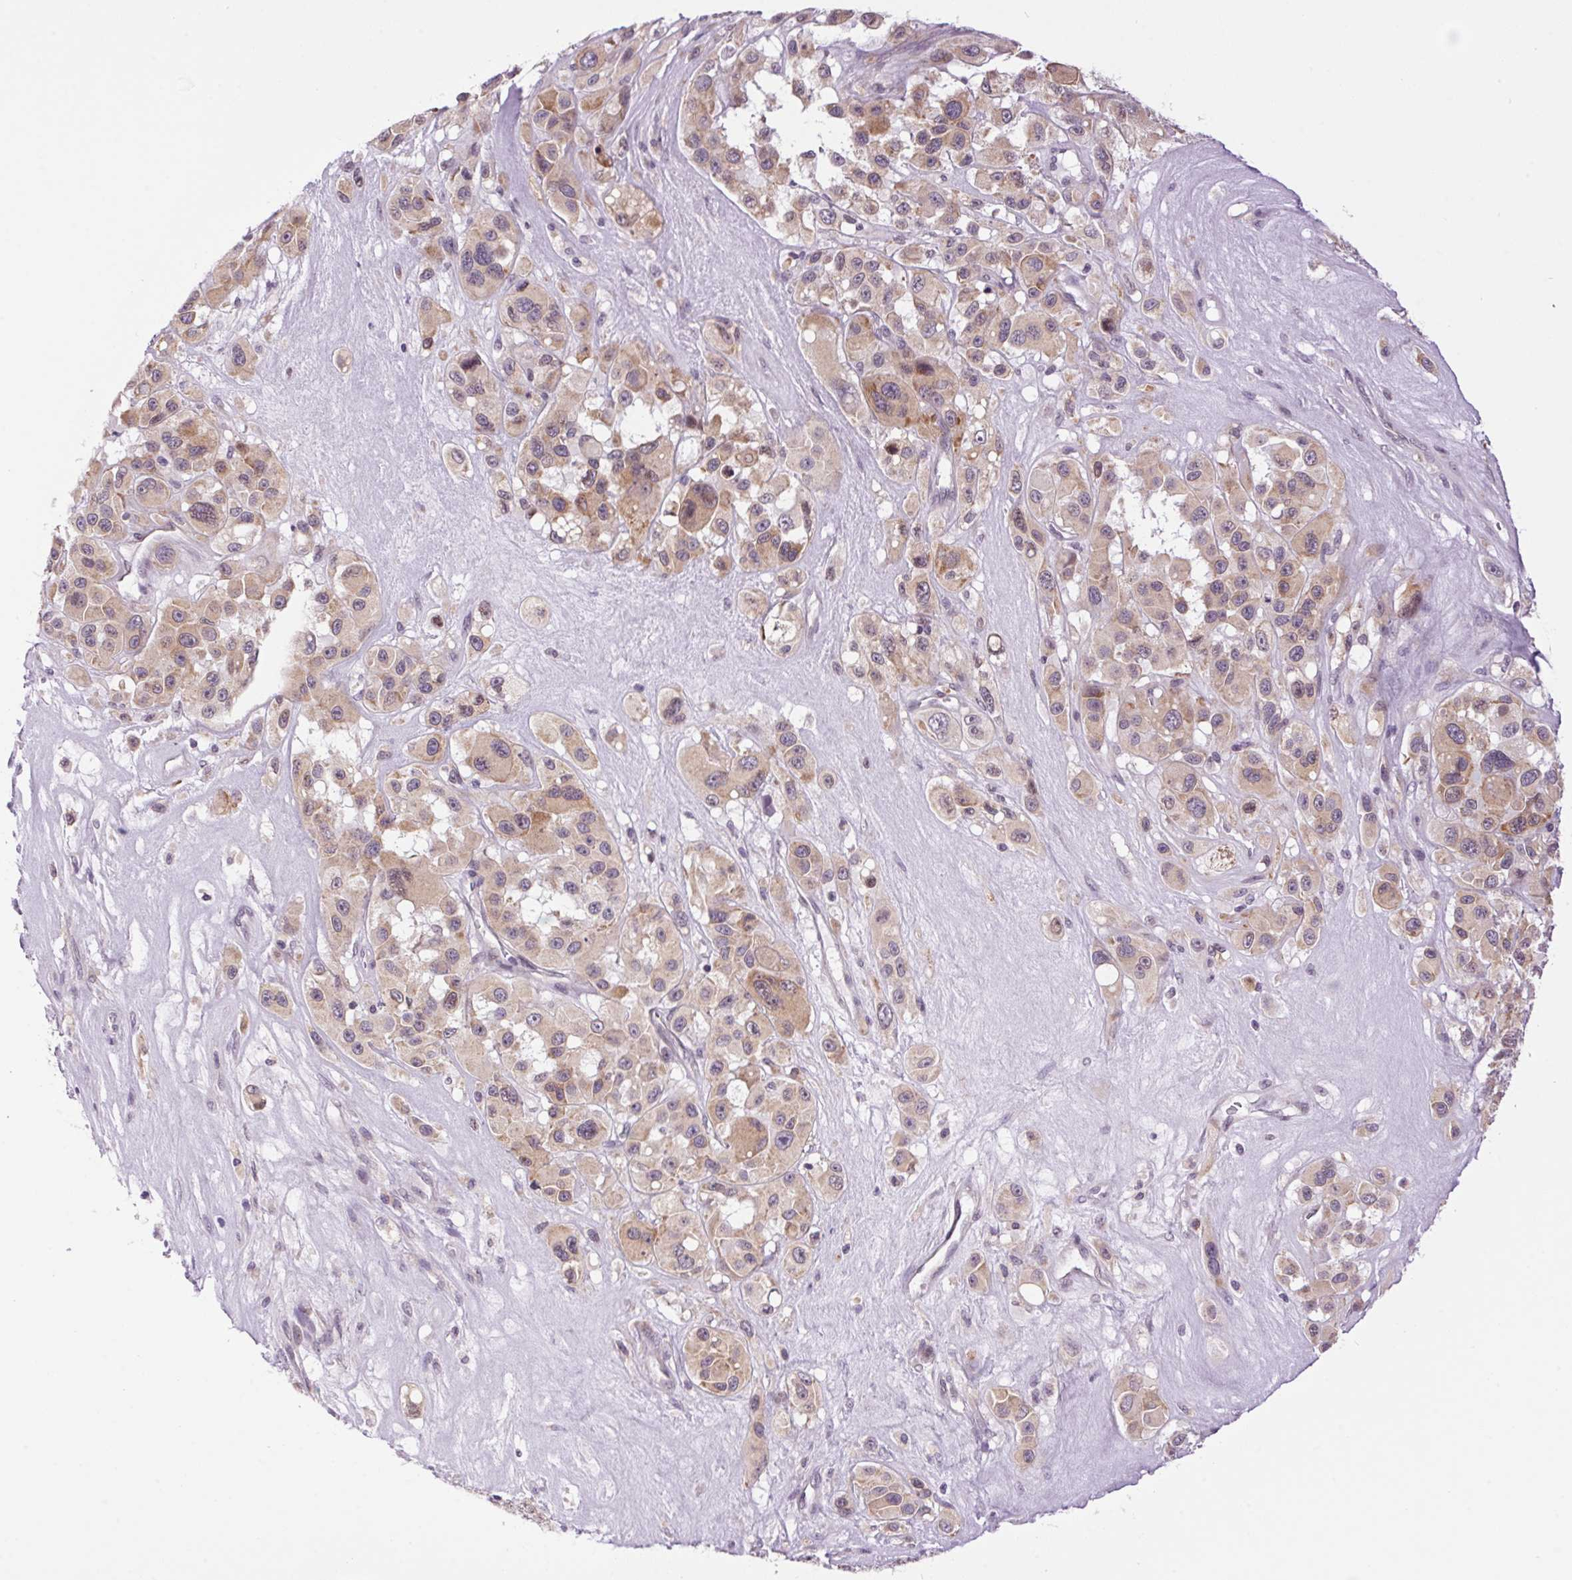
{"staining": {"intensity": "weak", "quantity": ">75%", "location": "cytoplasmic/membranous"}, "tissue": "melanoma", "cell_type": "Tumor cells", "image_type": "cancer", "snomed": [{"axis": "morphology", "description": "Malignant melanoma, Metastatic site"}, {"axis": "topography", "description": "Lymph node"}], "caption": "A histopathology image of human malignant melanoma (metastatic site) stained for a protein displays weak cytoplasmic/membranous brown staining in tumor cells. (Brightfield microscopy of DAB IHC at high magnification).", "gene": "SMIM13", "patient": {"sex": "female", "age": 65}}